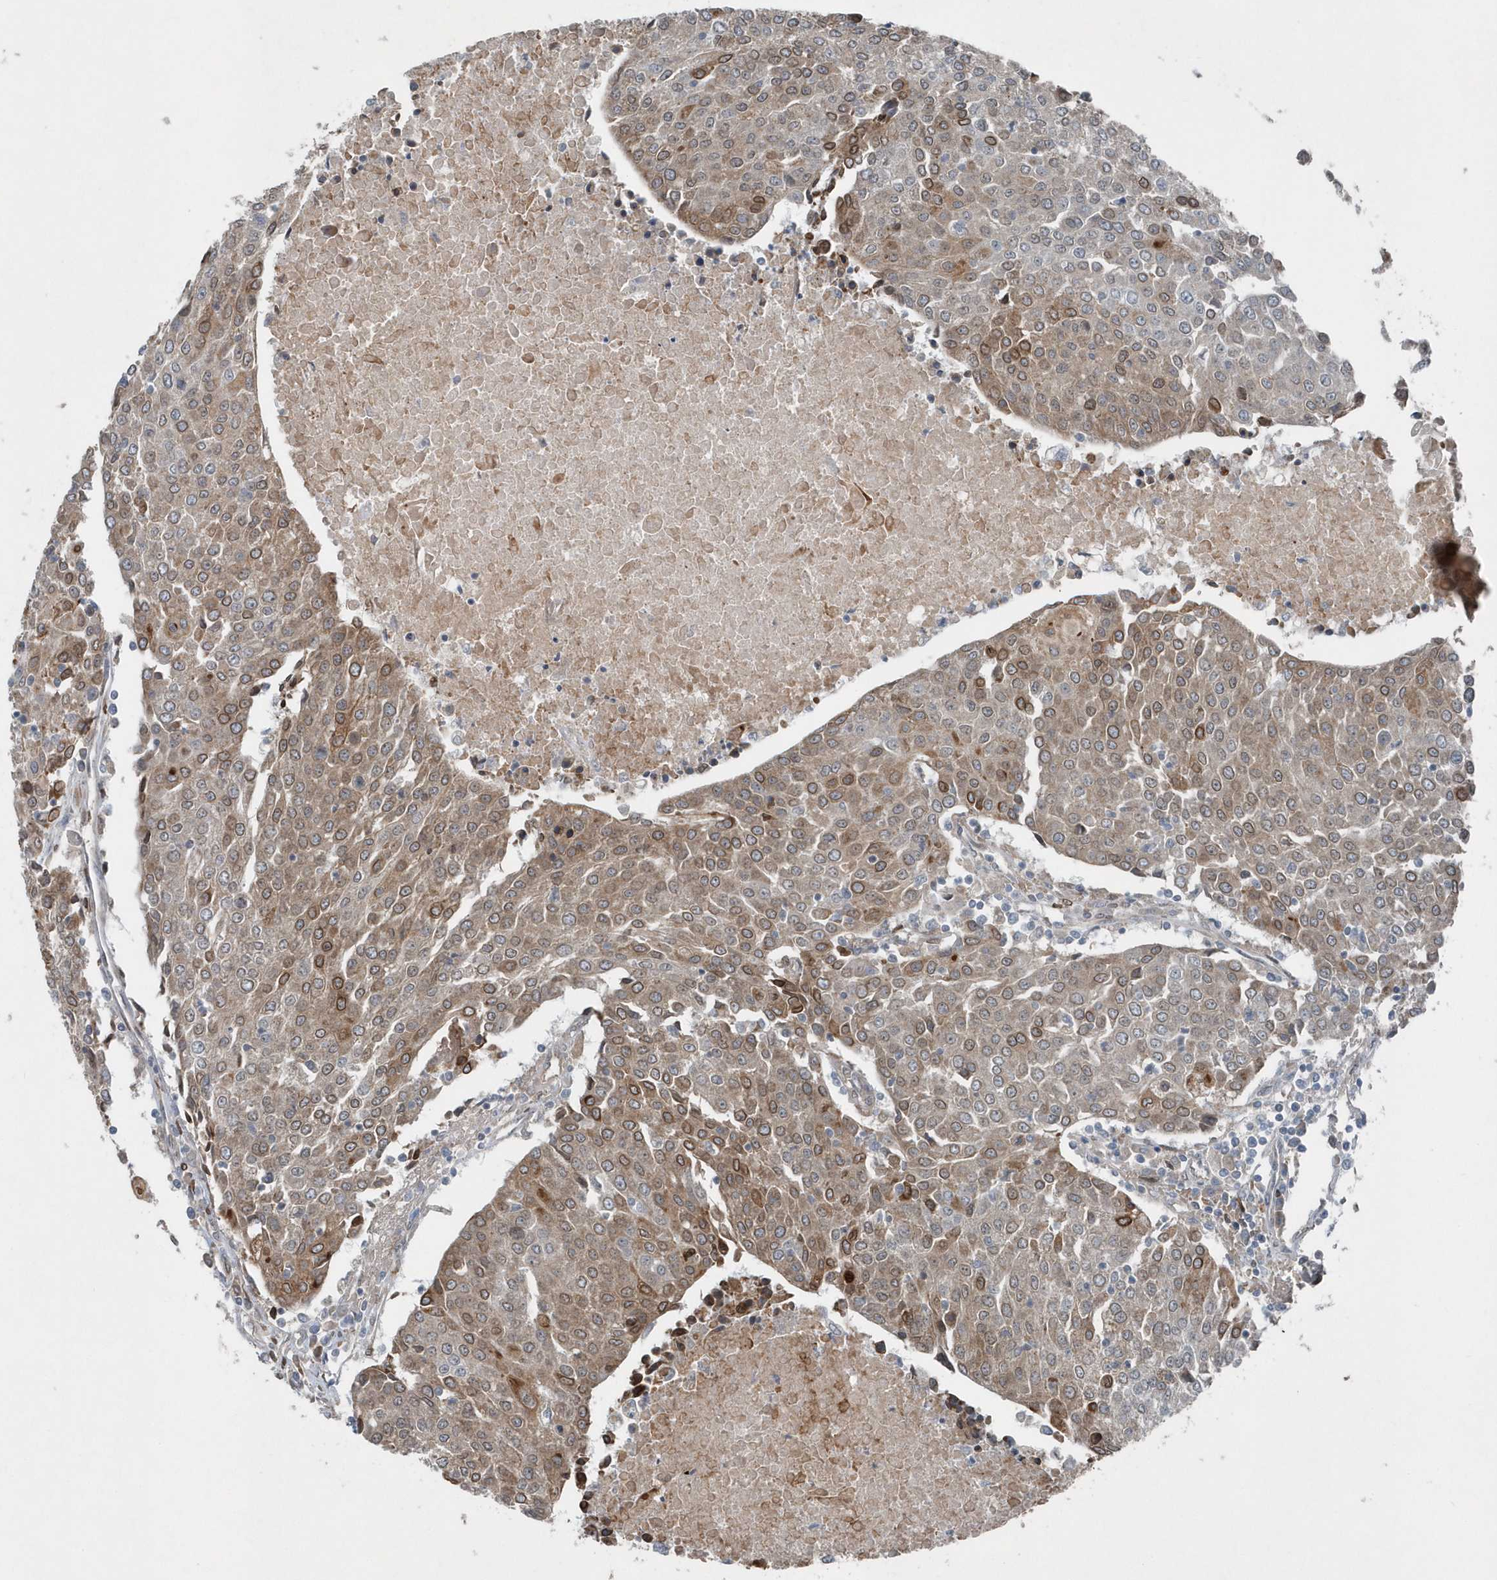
{"staining": {"intensity": "moderate", "quantity": "25%-75%", "location": "cytoplasmic/membranous"}, "tissue": "urothelial cancer", "cell_type": "Tumor cells", "image_type": "cancer", "snomed": [{"axis": "morphology", "description": "Urothelial carcinoma, High grade"}, {"axis": "topography", "description": "Urinary bladder"}], "caption": "This is an image of immunohistochemistry (IHC) staining of urothelial carcinoma (high-grade), which shows moderate positivity in the cytoplasmic/membranous of tumor cells.", "gene": "MCC", "patient": {"sex": "female", "age": 85}}